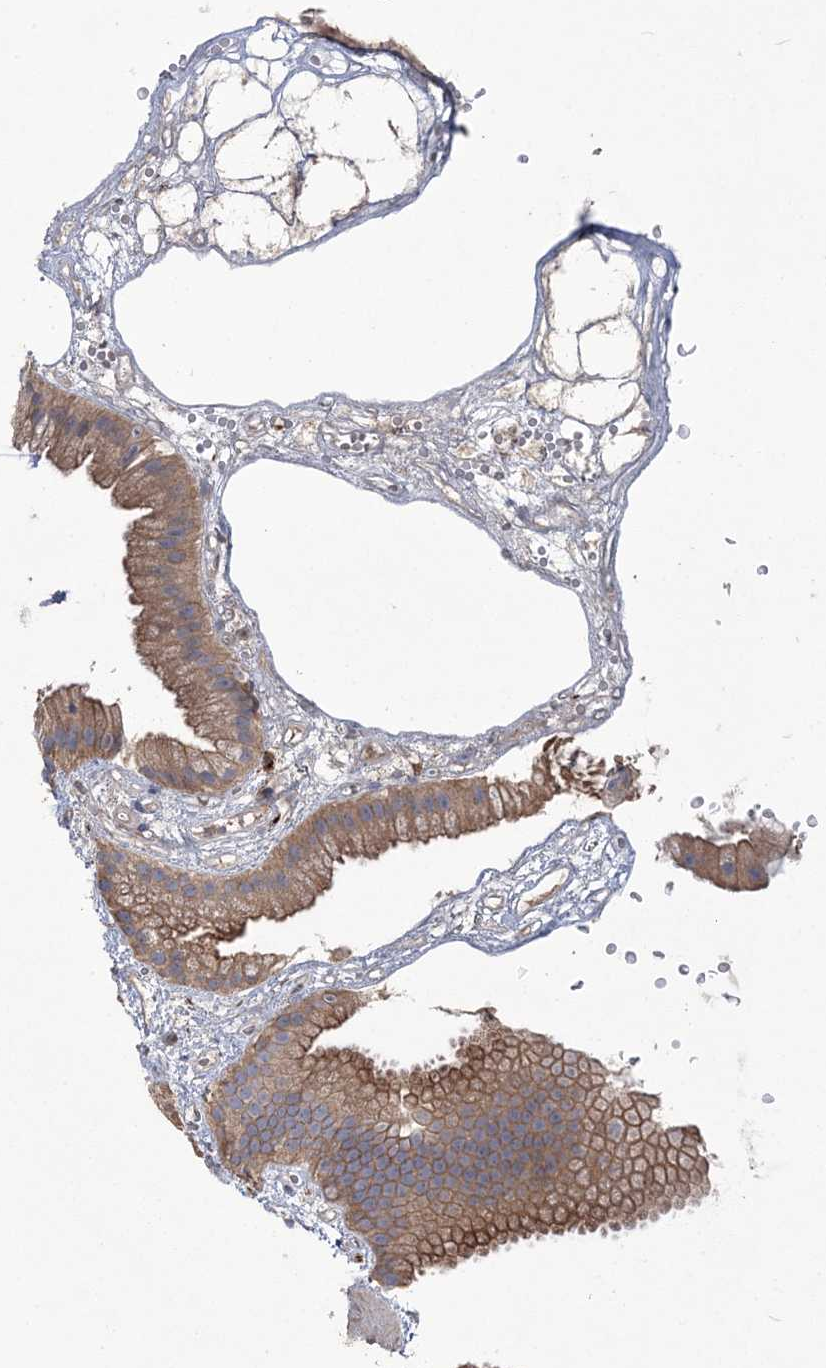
{"staining": {"intensity": "strong", "quantity": ">75%", "location": "cytoplasmic/membranous"}, "tissue": "gallbladder", "cell_type": "Glandular cells", "image_type": "normal", "snomed": [{"axis": "morphology", "description": "Normal tissue, NOS"}, {"axis": "topography", "description": "Gallbladder"}], "caption": "High-magnification brightfield microscopy of normal gallbladder stained with DAB (3,3'-diaminobenzidine) (brown) and counterstained with hematoxylin (blue). glandular cells exhibit strong cytoplasmic/membranous expression is appreciated in approximately>75% of cells.", "gene": "WBP1L", "patient": {"sex": "female", "age": 64}}